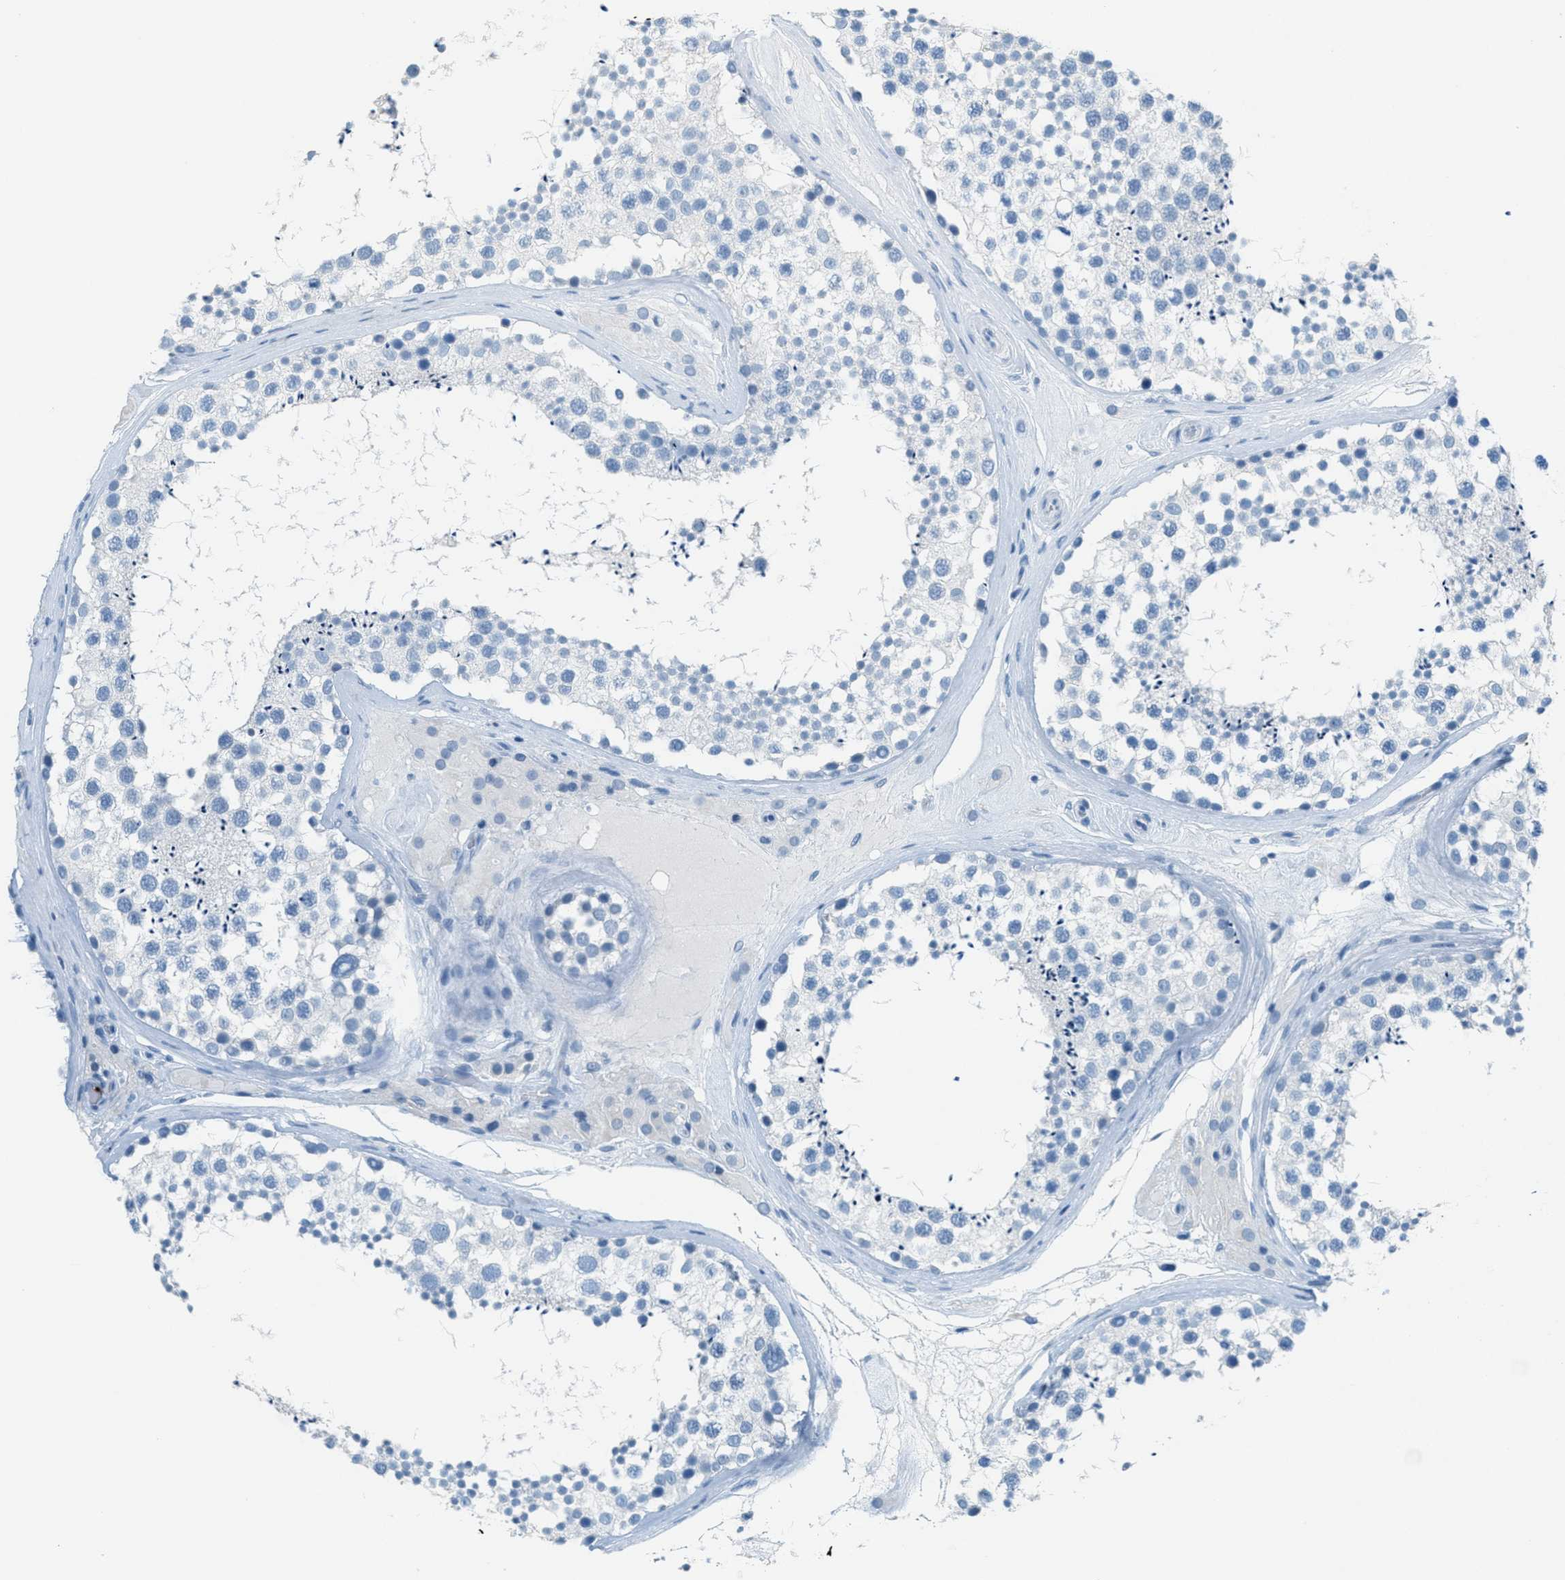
{"staining": {"intensity": "negative", "quantity": "none", "location": "none"}, "tissue": "testis", "cell_type": "Cells in seminiferous ducts", "image_type": "normal", "snomed": [{"axis": "morphology", "description": "Normal tissue, NOS"}, {"axis": "topography", "description": "Testis"}], "caption": "Immunohistochemistry (IHC) of normal testis reveals no positivity in cells in seminiferous ducts.", "gene": "PPBP", "patient": {"sex": "male", "age": 46}}